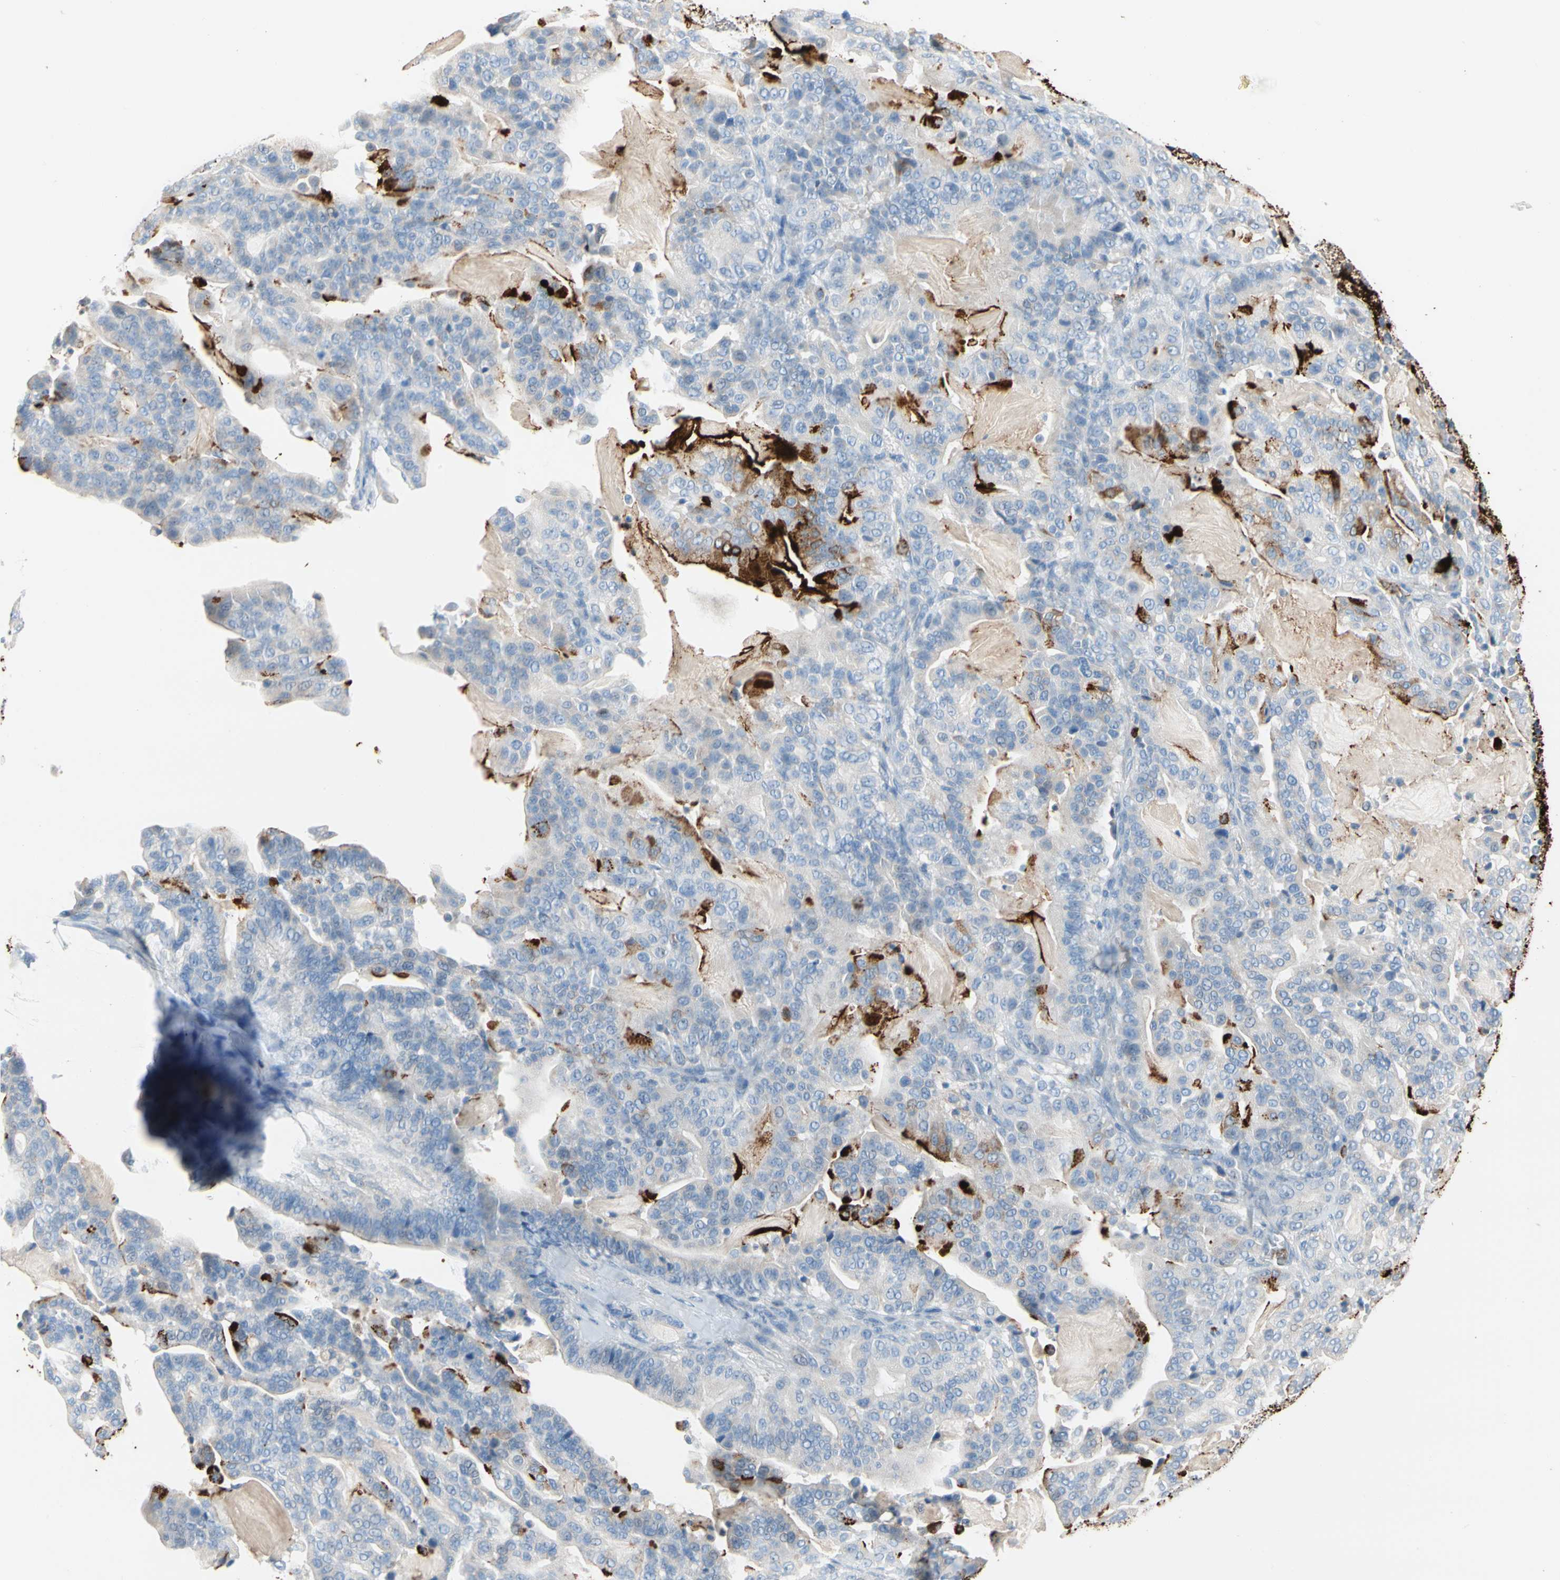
{"staining": {"intensity": "strong", "quantity": "<25%", "location": "cytoplasmic/membranous"}, "tissue": "pancreatic cancer", "cell_type": "Tumor cells", "image_type": "cancer", "snomed": [{"axis": "morphology", "description": "Adenocarcinoma, NOS"}, {"axis": "topography", "description": "Pancreas"}], "caption": "Tumor cells reveal medium levels of strong cytoplasmic/membranous staining in about <25% of cells in human pancreatic cancer. Nuclei are stained in blue.", "gene": "CLEC4A", "patient": {"sex": "male", "age": 63}}